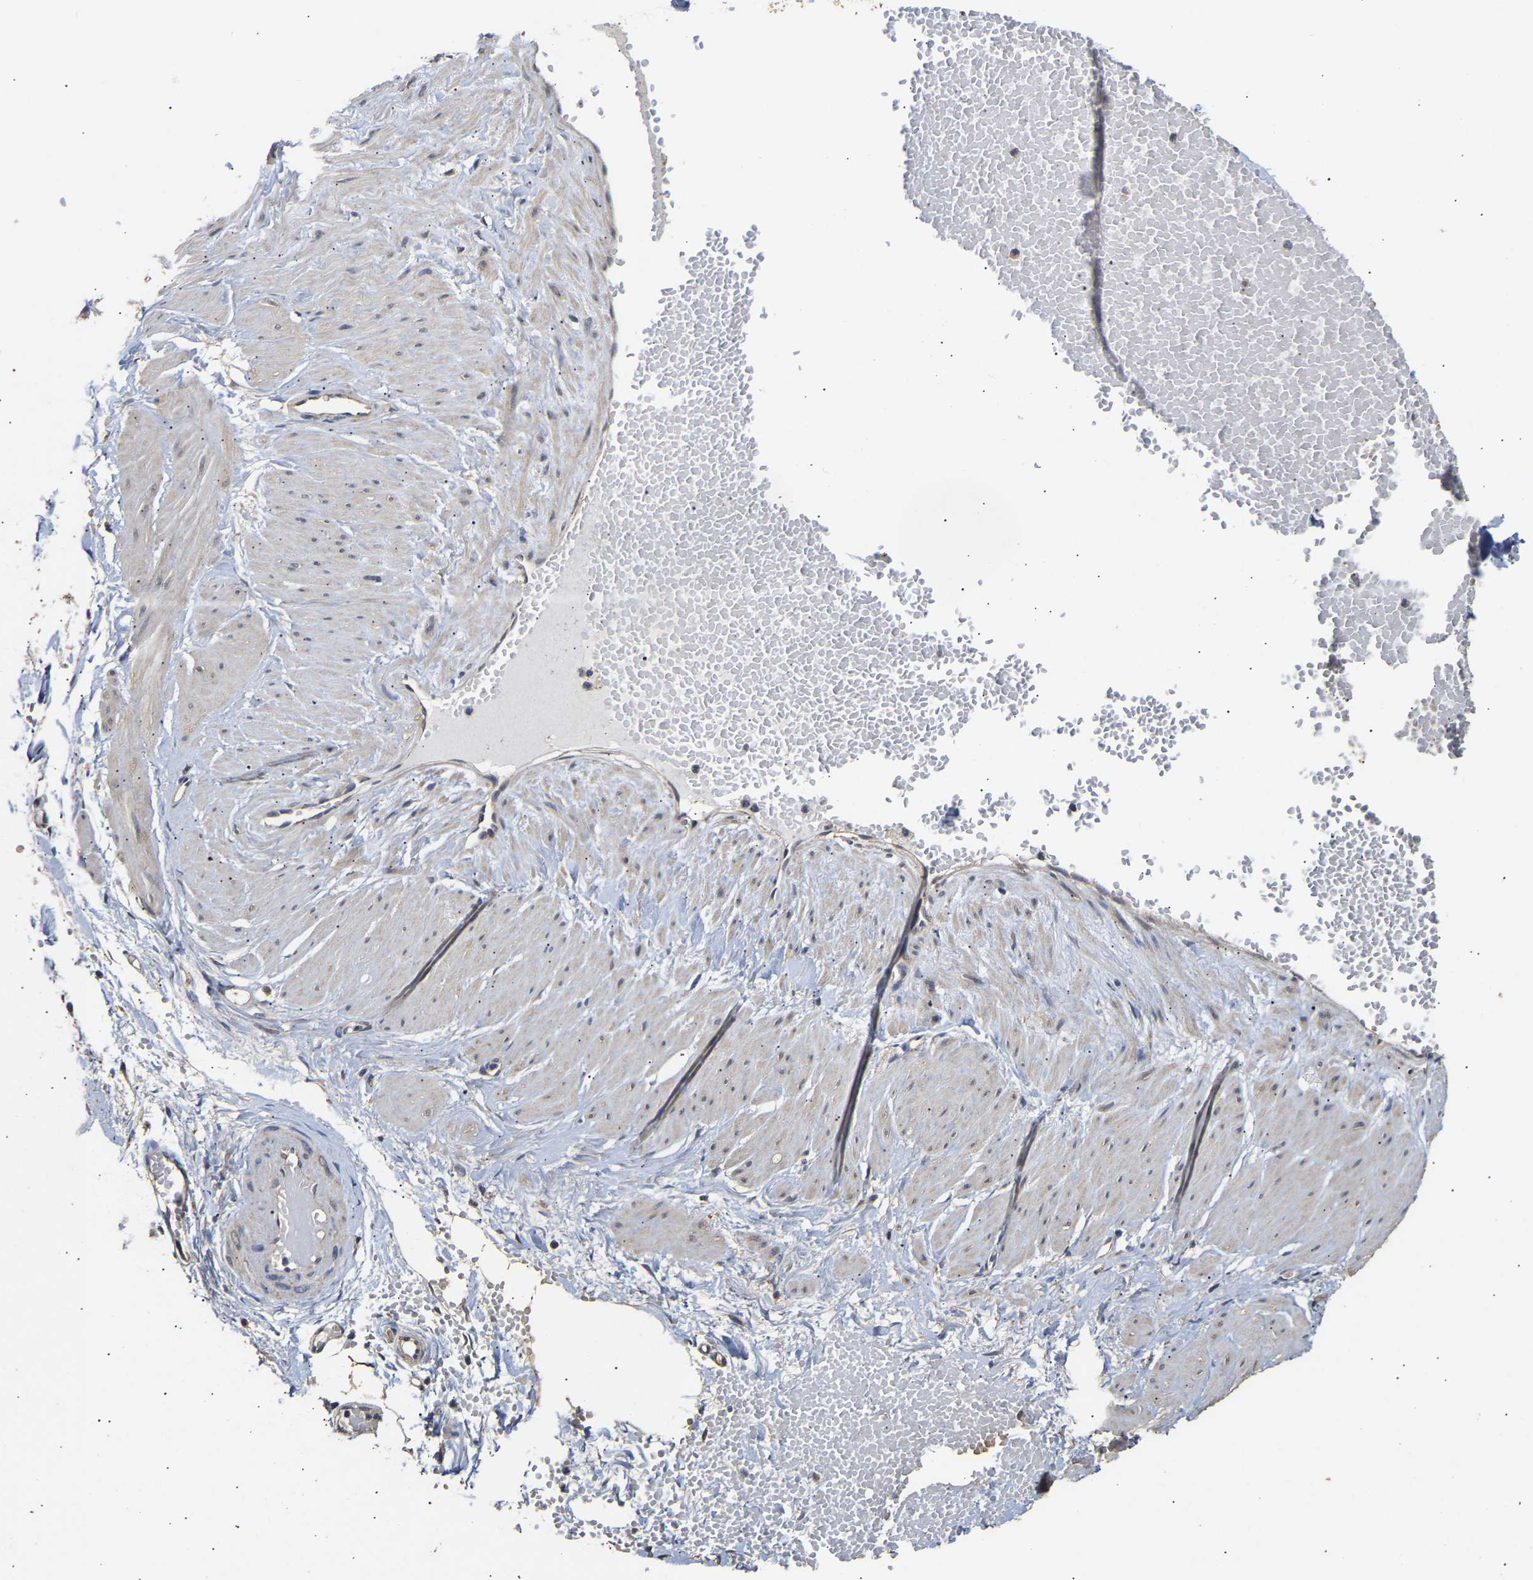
{"staining": {"intensity": "strong", "quantity": ">75%", "location": "cytoplasmic/membranous"}, "tissue": "adipose tissue", "cell_type": "Adipocytes", "image_type": "normal", "snomed": [{"axis": "morphology", "description": "Normal tissue, NOS"}, {"axis": "topography", "description": "Soft tissue"}], "caption": "Benign adipose tissue exhibits strong cytoplasmic/membranous staining in approximately >75% of adipocytes The protein of interest is shown in brown color, while the nuclei are stained blue..", "gene": "ZNF26", "patient": {"sex": "male", "age": 72}}